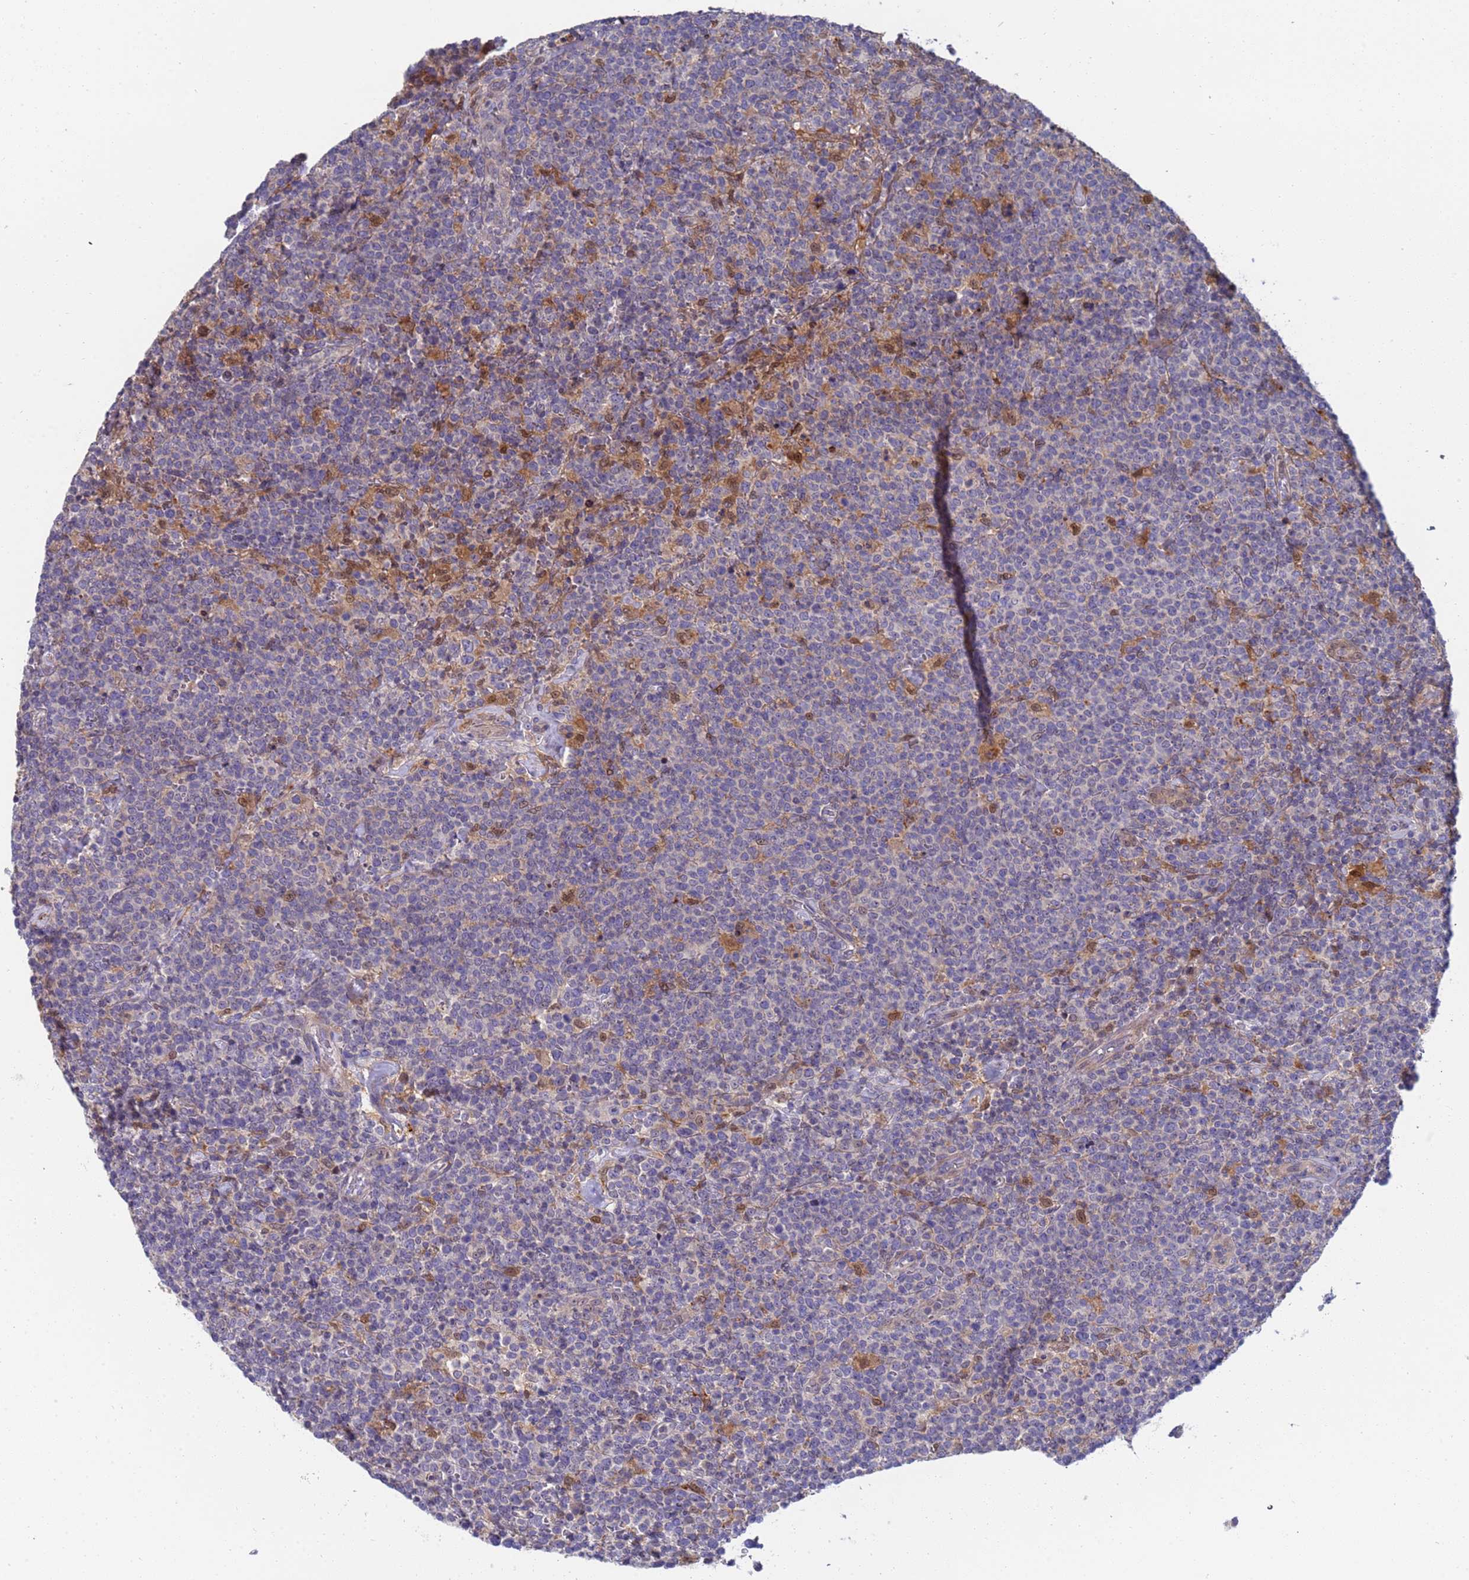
{"staining": {"intensity": "negative", "quantity": "none", "location": "none"}, "tissue": "lymphoma", "cell_type": "Tumor cells", "image_type": "cancer", "snomed": [{"axis": "morphology", "description": "Malignant lymphoma, non-Hodgkin's type, High grade"}, {"axis": "topography", "description": "Lymph node"}], "caption": "This is a image of IHC staining of high-grade malignant lymphoma, non-Hodgkin's type, which shows no positivity in tumor cells.", "gene": "ENOSF1", "patient": {"sex": "male", "age": 61}}